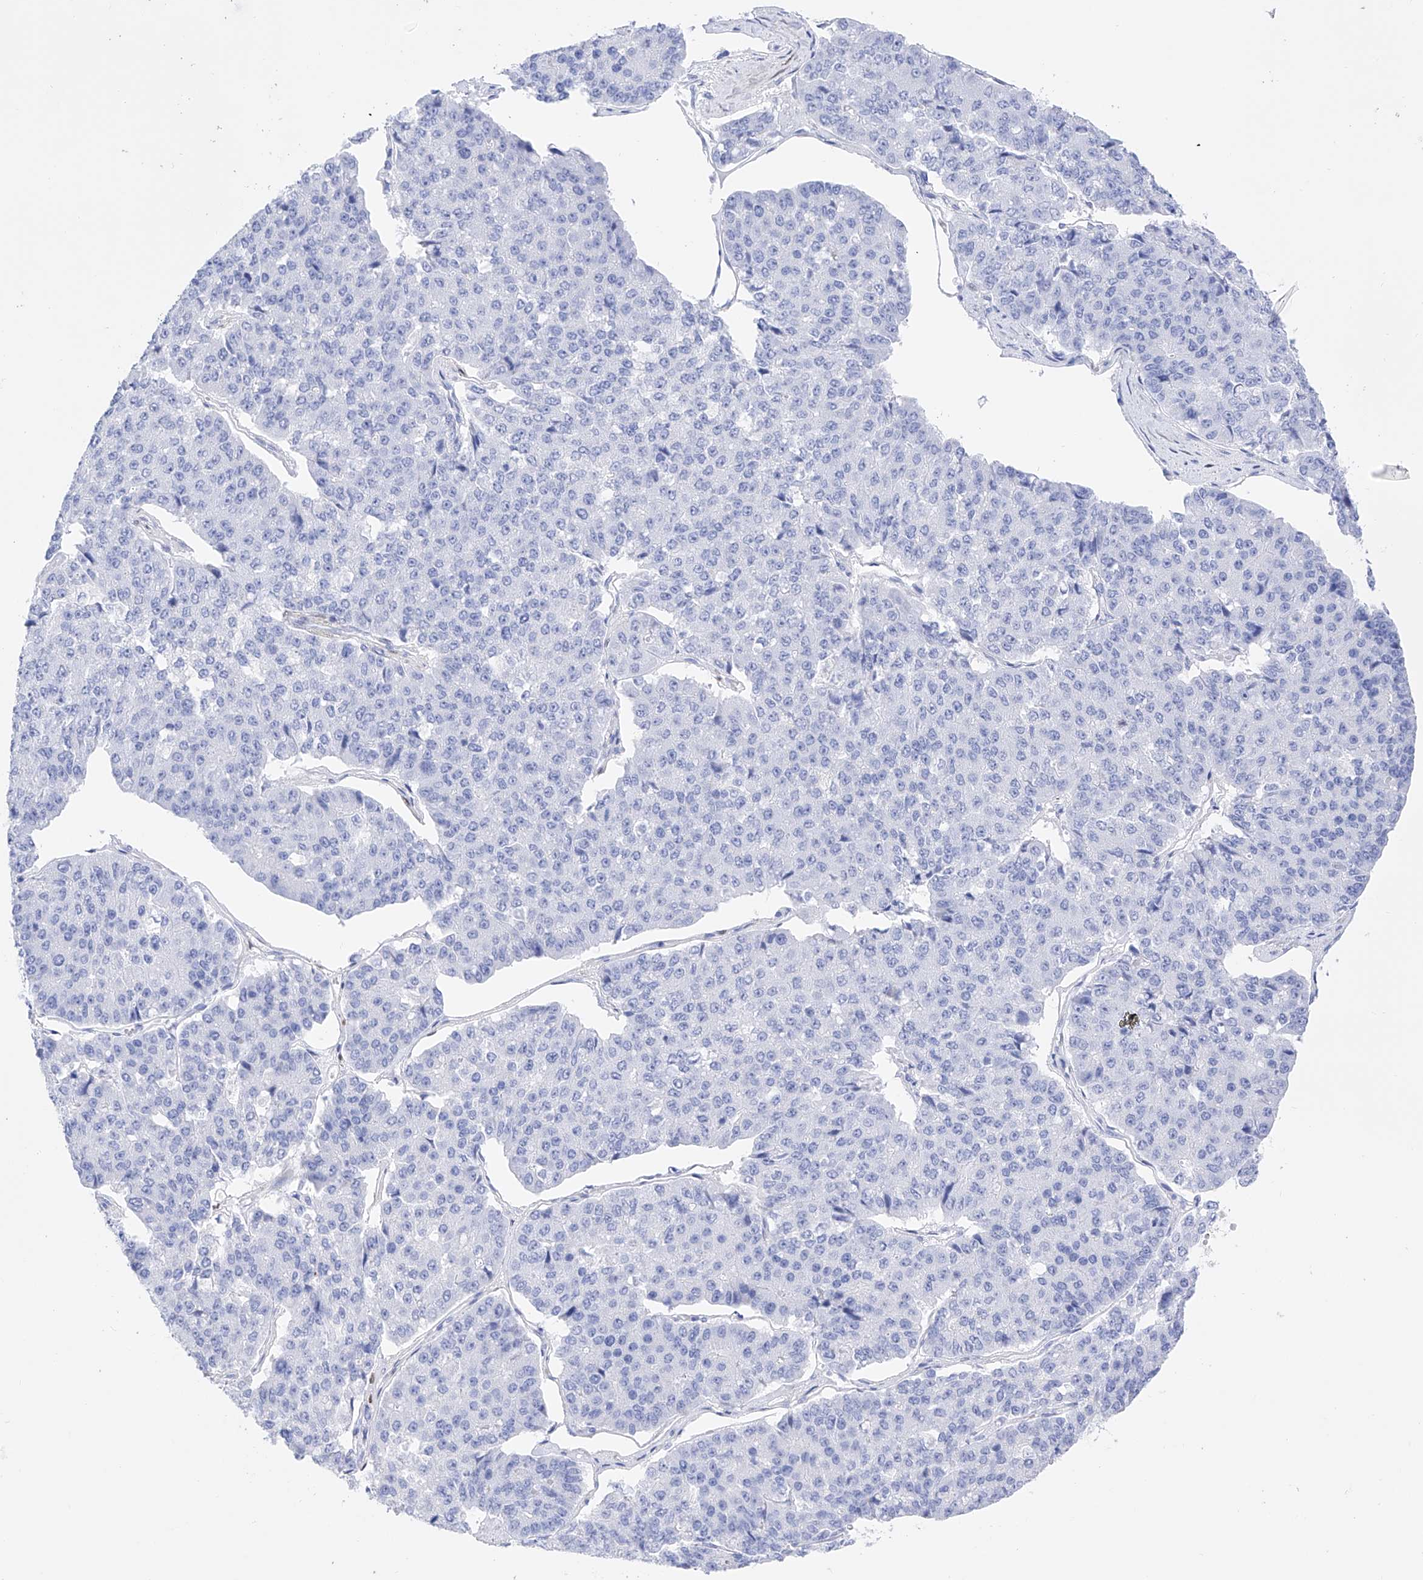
{"staining": {"intensity": "negative", "quantity": "none", "location": "none"}, "tissue": "pancreatic cancer", "cell_type": "Tumor cells", "image_type": "cancer", "snomed": [{"axis": "morphology", "description": "Adenocarcinoma, NOS"}, {"axis": "topography", "description": "Pancreas"}], "caption": "Adenocarcinoma (pancreatic) was stained to show a protein in brown. There is no significant expression in tumor cells.", "gene": "TRPC7", "patient": {"sex": "male", "age": 50}}